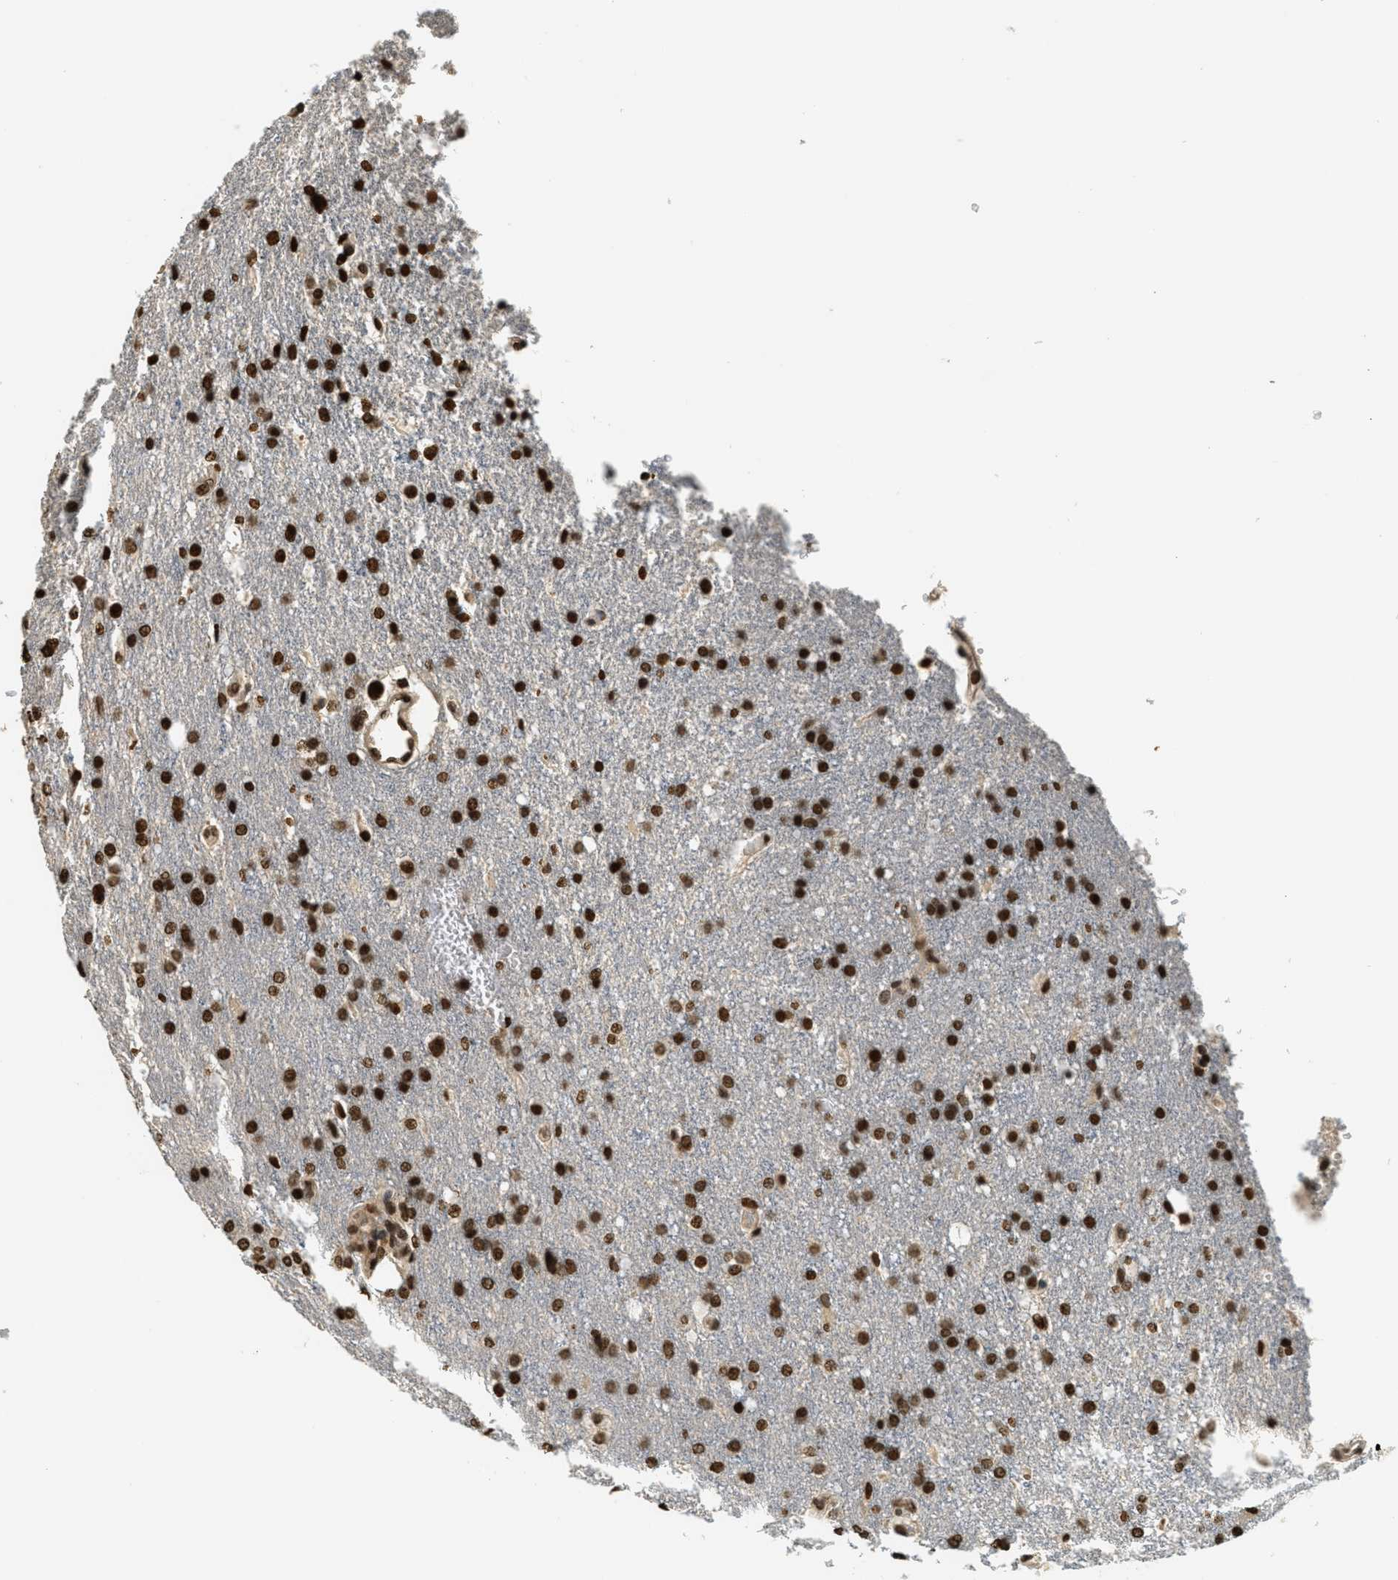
{"staining": {"intensity": "strong", "quantity": ">75%", "location": "nuclear"}, "tissue": "glioma", "cell_type": "Tumor cells", "image_type": "cancer", "snomed": [{"axis": "morphology", "description": "Glioma, malignant, High grade"}, {"axis": "topography", "description": "Brain"}], "caption": "Human glioma stained with a brown dye reveals strong nuclear positive staining in about >75% of tumor cells.", "gene": "LDB2", "patient": {"sex": "female", "age": 58}}